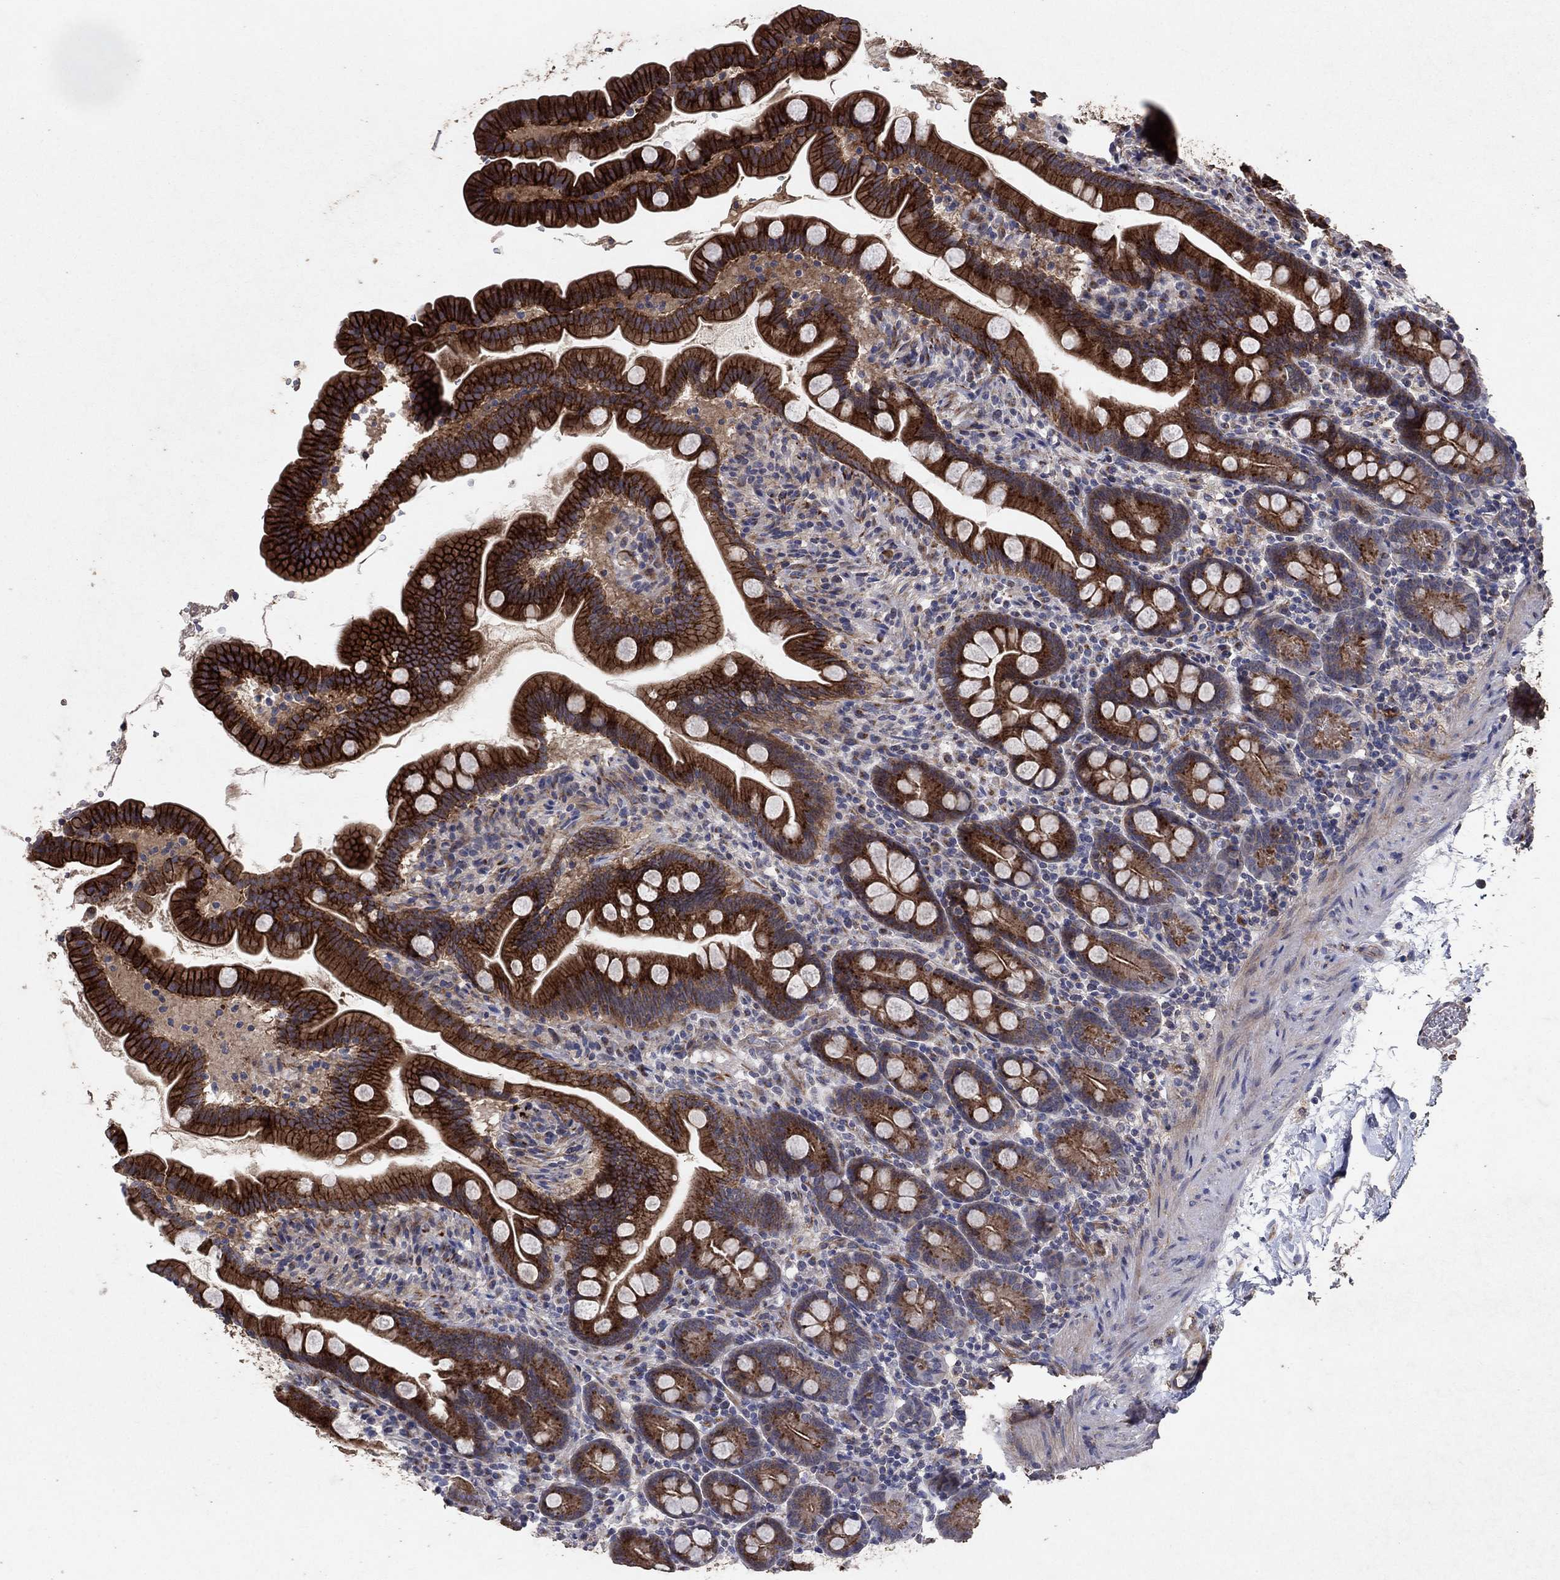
{"staining": {"intensity": "strong", "quantity": ">75%", "location": "cytoplasmic/membranous"}, "tissue": "small intestine", "cell_type": "Glandular cells", "image_type": "normal", "snomed": [{"axis": "morphology", "description": "Normal tissue, NOS"}, {"axis": "topography", "description": "Small intestine"}], "caption": "Unremarkable small intestine demonstrates strong cytoplasmic/membranous expression in approximately >75% of glandular cells, visualized by immunohistochemistry.", "gene": "FRG1", "patient": {"sex": "female", "age": 44}}